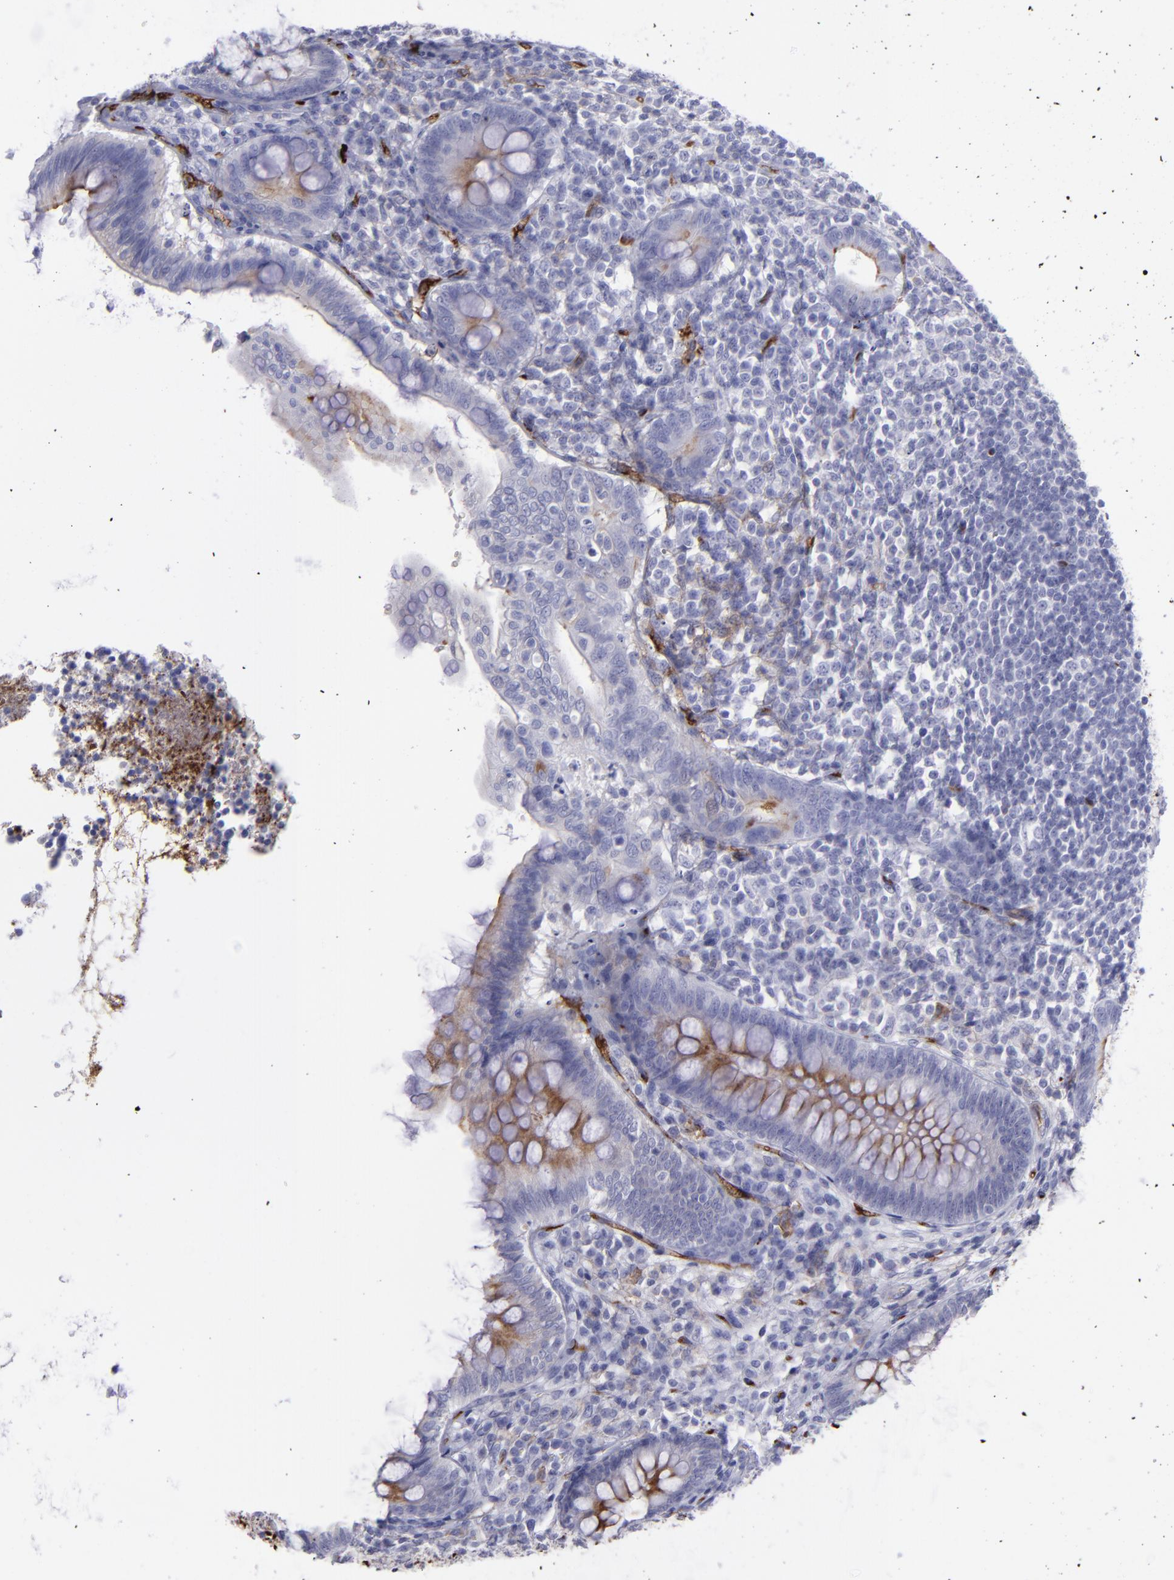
{"staining": {"intensity": "moderate", "quantity": "25%-75%", "location": "cytoplasmic/membranous"}, "tissue": "appendix", "cell_type": "Glandular cells", "image_type": "normal", "snomed": [{"axis": "morphology", "description": "Normal tissue, NOS"}, {"axis": "topography", "description": "Appendix"}], "caption": "Appendix stained with a protein marker displays moderate staining in glandular cells.", "gene": "ACE", "patient": {"sex": "female", "age": 66}}